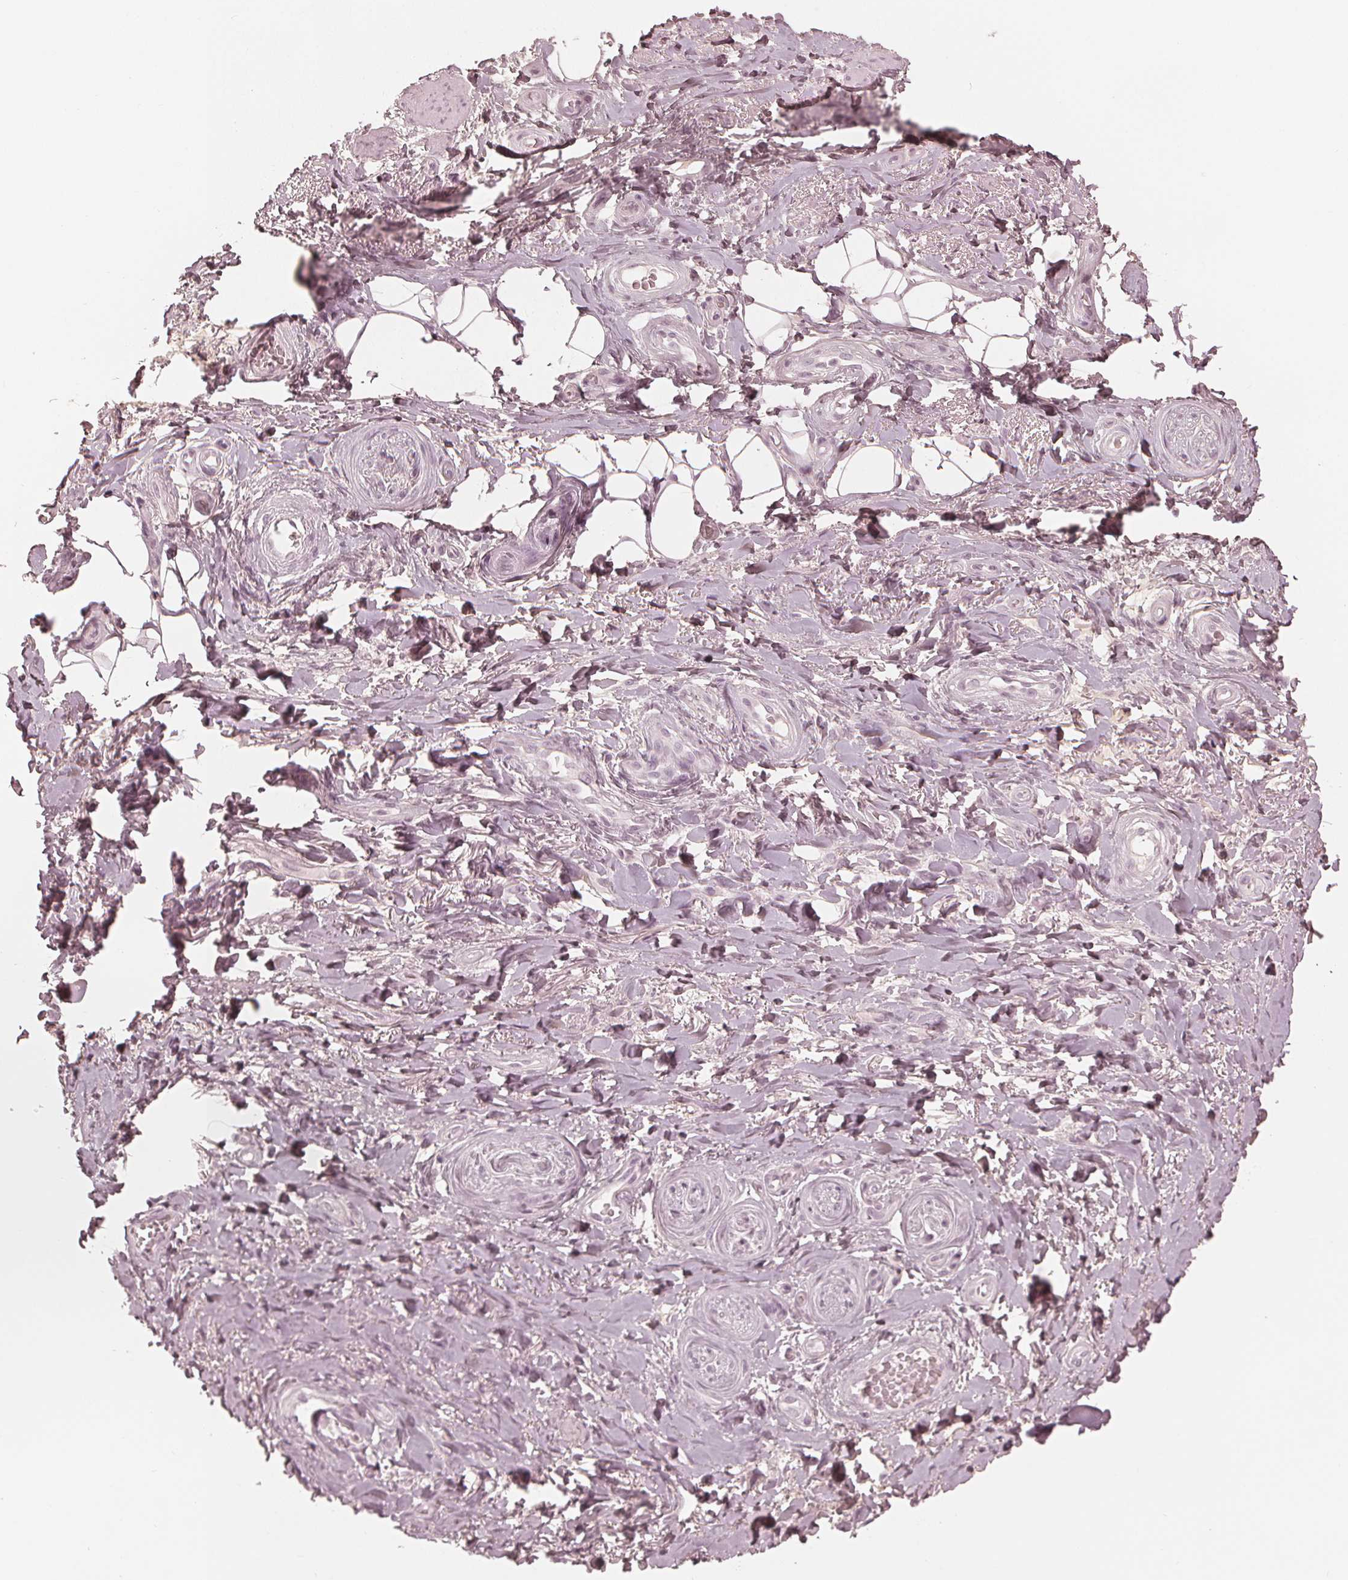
{"staining": {"intensity": "weak", "quantity": "25%-75%", "location": "cytoplasmic/membranous"}, "tissue": "adipose tissue", "cell_type": "Adipocytes", "image_type": "normal", "snomed": [{"axis": "morphology", "description": "Normal tissue, NOS"}, {"axis": "topography", "description": "Anal"}, {"axis": "topography", "description": "Peripheral nerve tissue"}], "caption": "Immunohistochemical staining of benign human adipose tissue displays low levels of weak cytoplasmic/membranous staining in approximately 25%-75% of adipocytes. (Stains: DAB in brown, nuclei in blue, Microscopy: brightfield microscopy at high magnification).", "gene": "PAEP", "patient": {"sex": "male", "age": 53}}